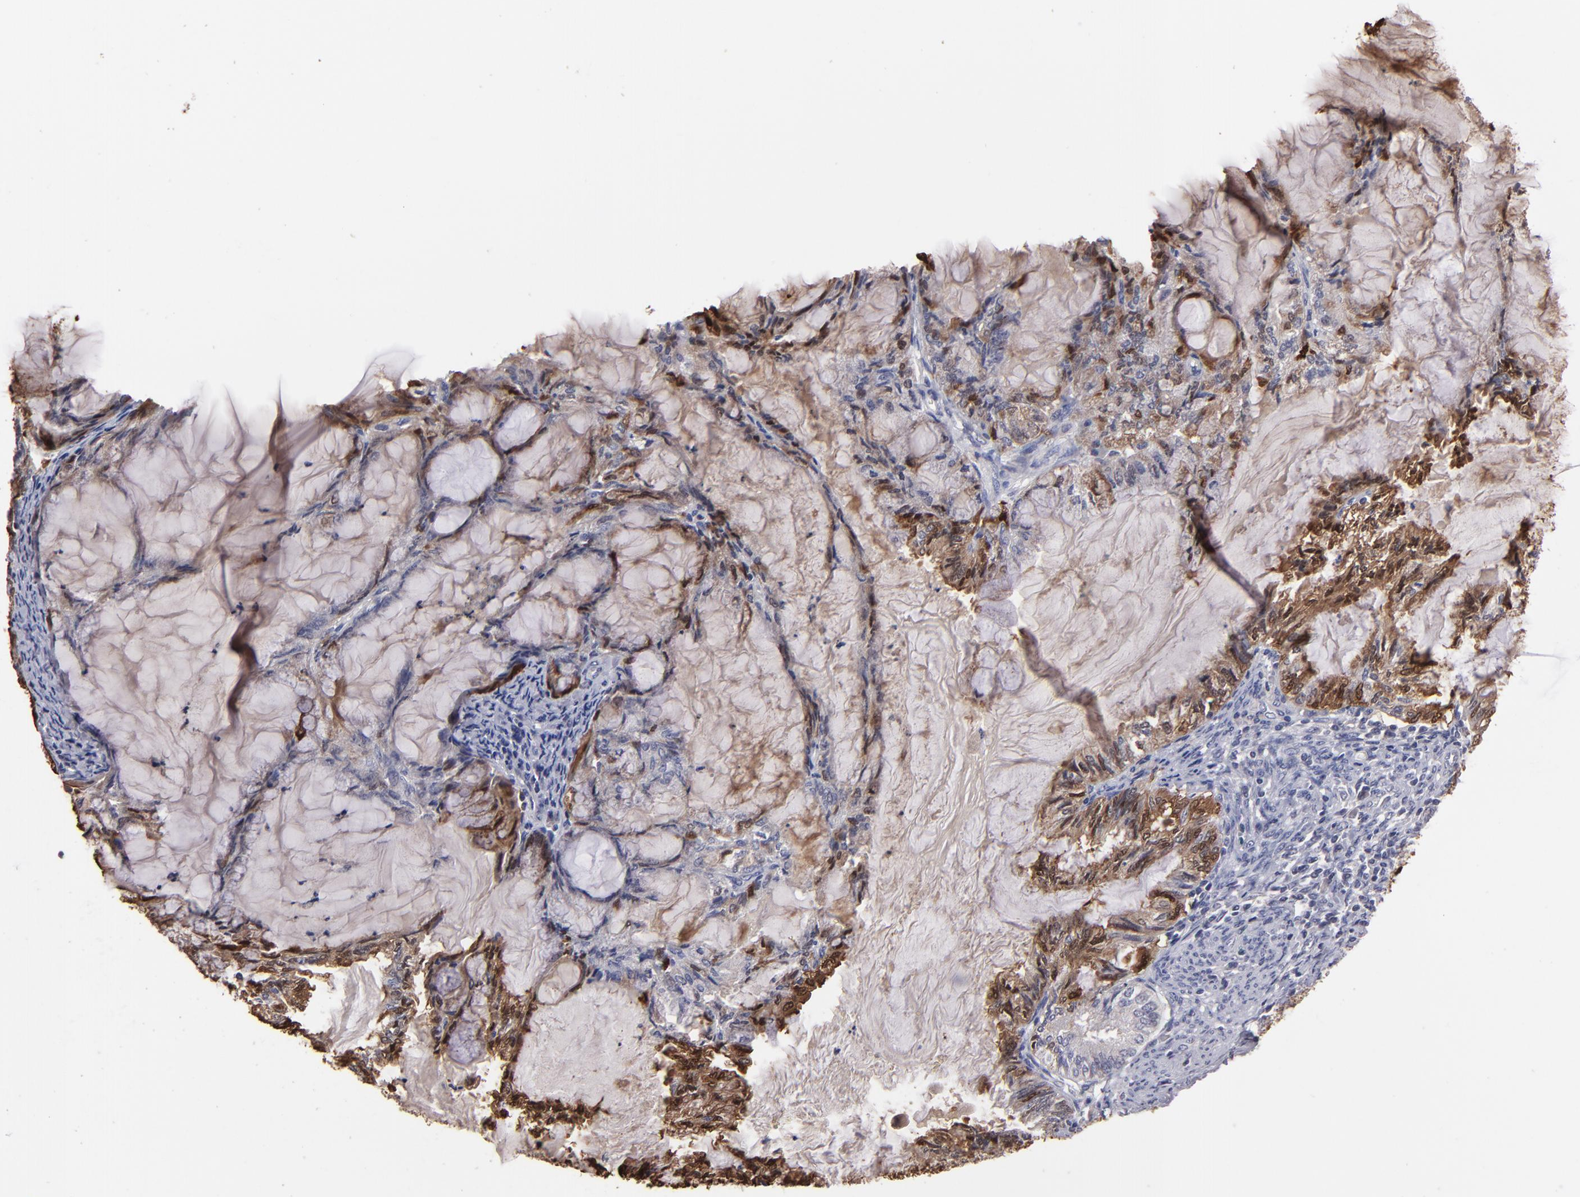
{"staining": {"intensity": "strong", "quantity": ">75%", "location": "cytoplasmic/membranous,nuclear"}, "tissue": "endometrial cancer", "cell_type": "Tumor cells", "image_type": "cancer", "snomed": [{"axis": "morphology", "description": "Adenocarcinoma, NOS"}, {"axis": "topography", "description": "Endometrium"}], "caption": "IHC (DAB) staining of endometrial cancer reveals strong cytoplasmic/membranous and nuclear protein staining in about >75% of tumor cells.", "gene": "S100A1", "patient": {"sex": "female", "age": 86}}